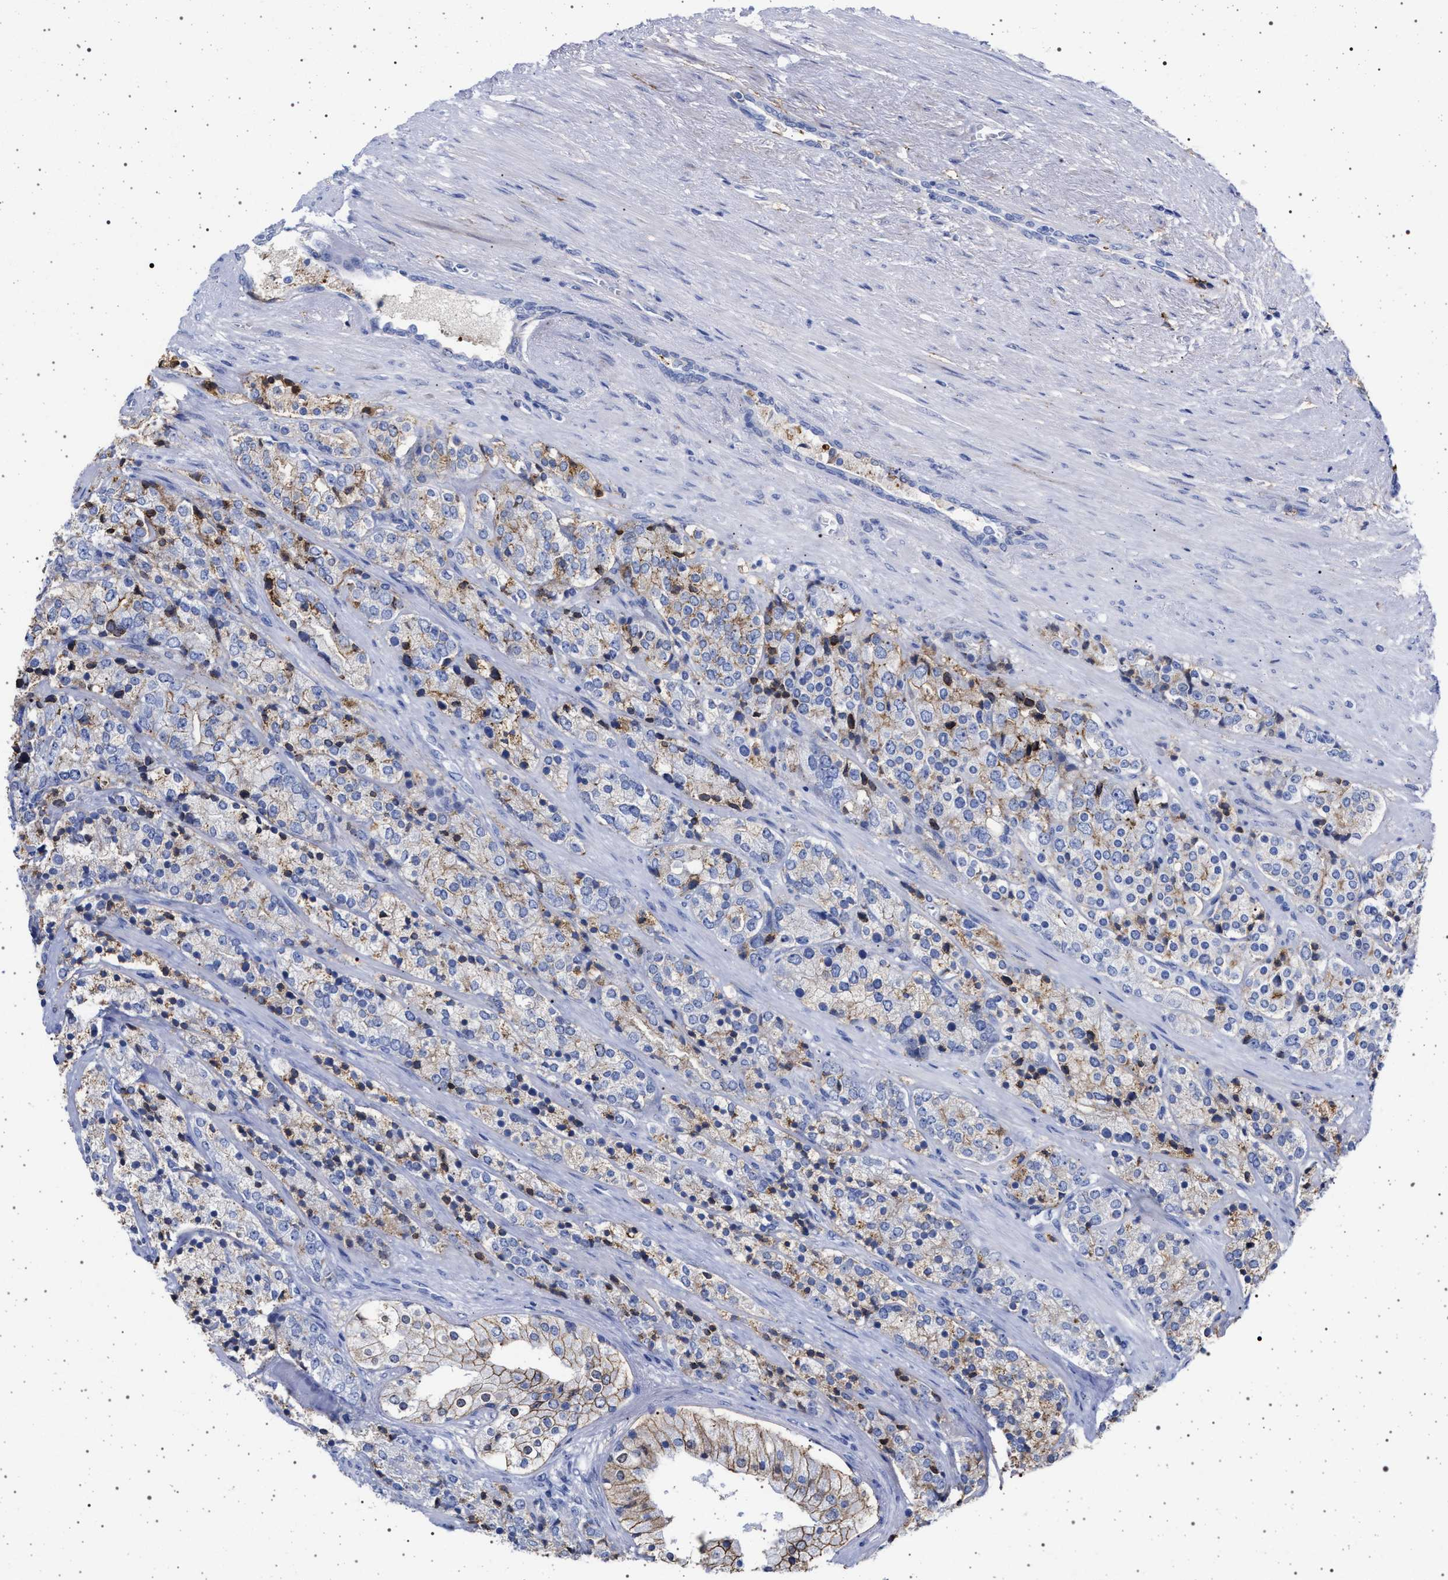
{"staining": {"intensity": "moderate", "quantity": "<25%", "location": "cytoplasmic/membranous"}, "tissue": "prostate cancer", "cell_type": "Tumor cells", "image_type": "cancer", "snomed": [{"axis": "morphology", "description": "Adenocarcinoma, High grade"}, {"axis": "topography", "description": "Prostate"}], "caption": "Protein expression analysis of human prostate cancer (adenocarcinoma (high-grade)) reveals moderate cytoplasmic/membranous staining in about <25% of tumor cells. (IHC, brightfield microscopy, high magnification).", "gene": "PLG", "patient": {"sex": "male", "age": 71}}